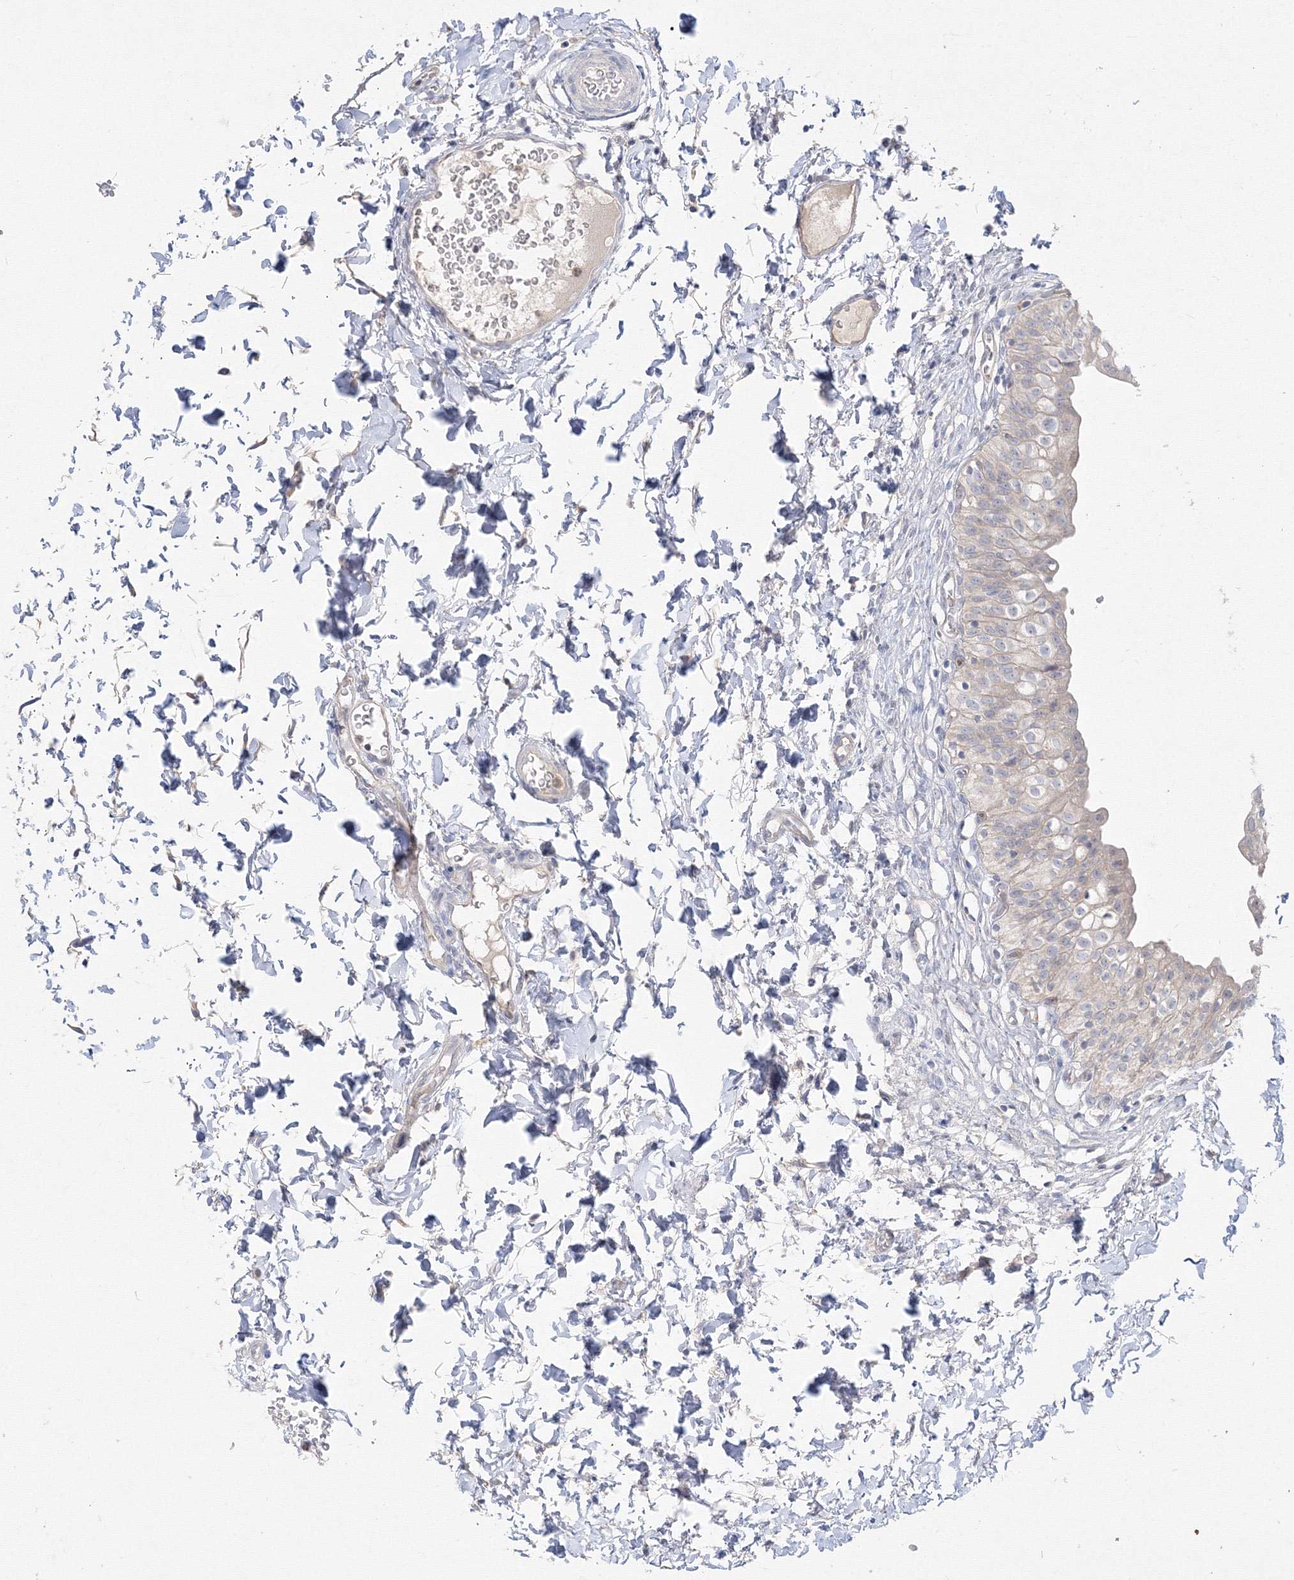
{"staining": {"intensity": "weak", "quantity": "25%-75%", "location": "cytoplasmic/membranous"}, "tissue": "urinary bladder", "cell_type": "Urothelial cells", "image_type": "normal", "snomed": [{"axis": "morphology", "description": "Normal tissue, NOS"}, {"axis": "topography", "description": "Urinary bladder"}], "caption": "The histopathology image reveals immunohistochemical staining of normal urinary bladder. There is weak cytoplasmic/membranous expression is appreciated in about 25%-75% of urothelial cells. (Brightfield microscopy of DAB IHC at high magnification).", "gene": "FBXL8", "patient": {"sex": "male", "age": 55}}